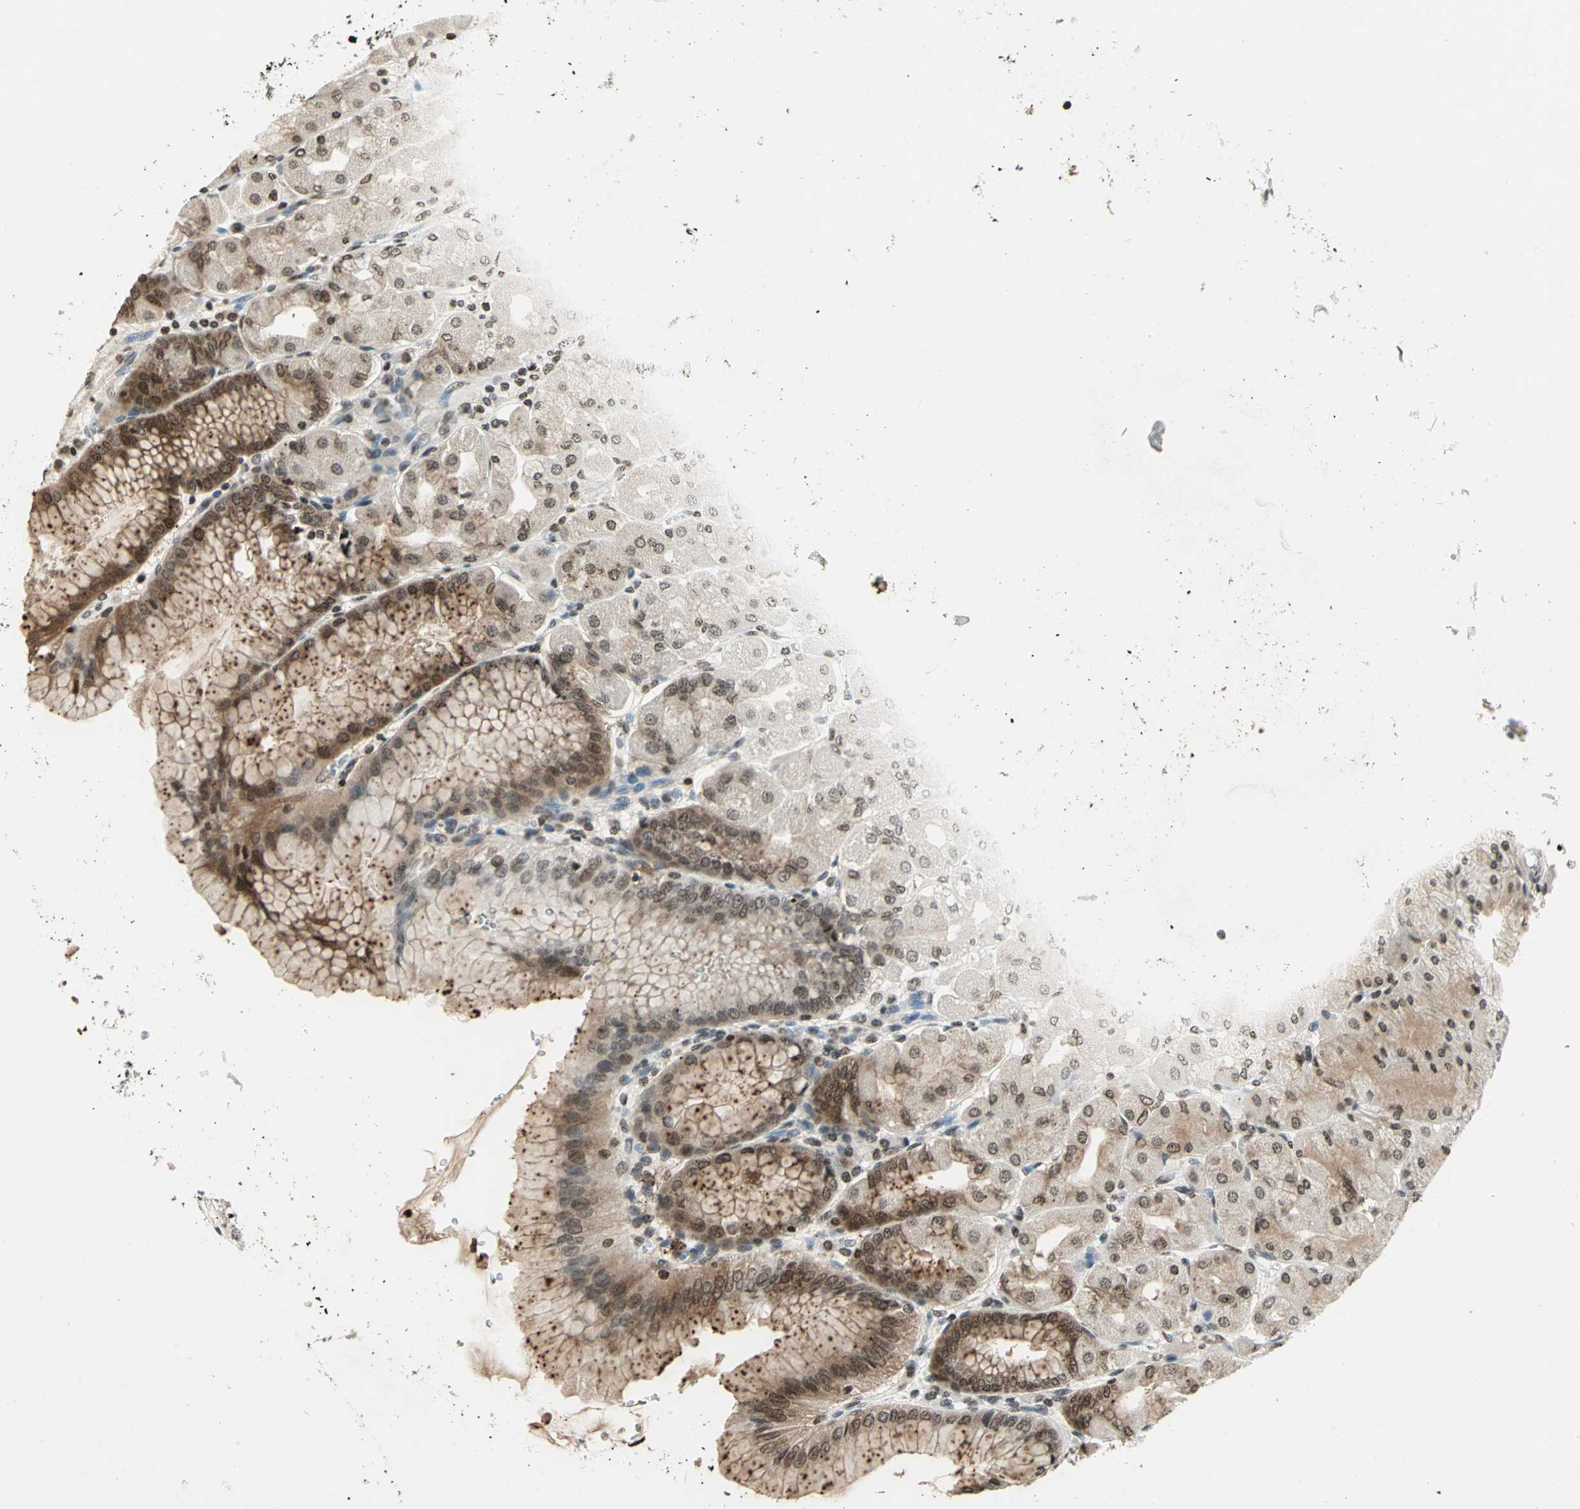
{"staining": {"intensity": "strong", "quantity": ">75%", "location": "cytoplasmic/membranous,nuclear"}, "tissue": "stomach", "cell_type": "Glandular cells", "image_type": "normal", "snomed": [{"axis": "morphology", "description": "Normal tissue, NOS"}, {"axis": "topography", "description": "Stomach, upper"}], "caption": "IHC staining of unremarkable stomach, which shows high levels of strong cytoplasmic/membranous,nuclear positivity in about >75% of glandular cells indicating strong cytoplasmic/membranous,nuclear protein expression. The staining was performed using DAB (3,3'-diaminobenzidine) (brown) for protein detection and nuclei were counterstained in hematoxylin (blue).", "gene": "LGALS3", "patient": {"sex": "female", "age": 56}}